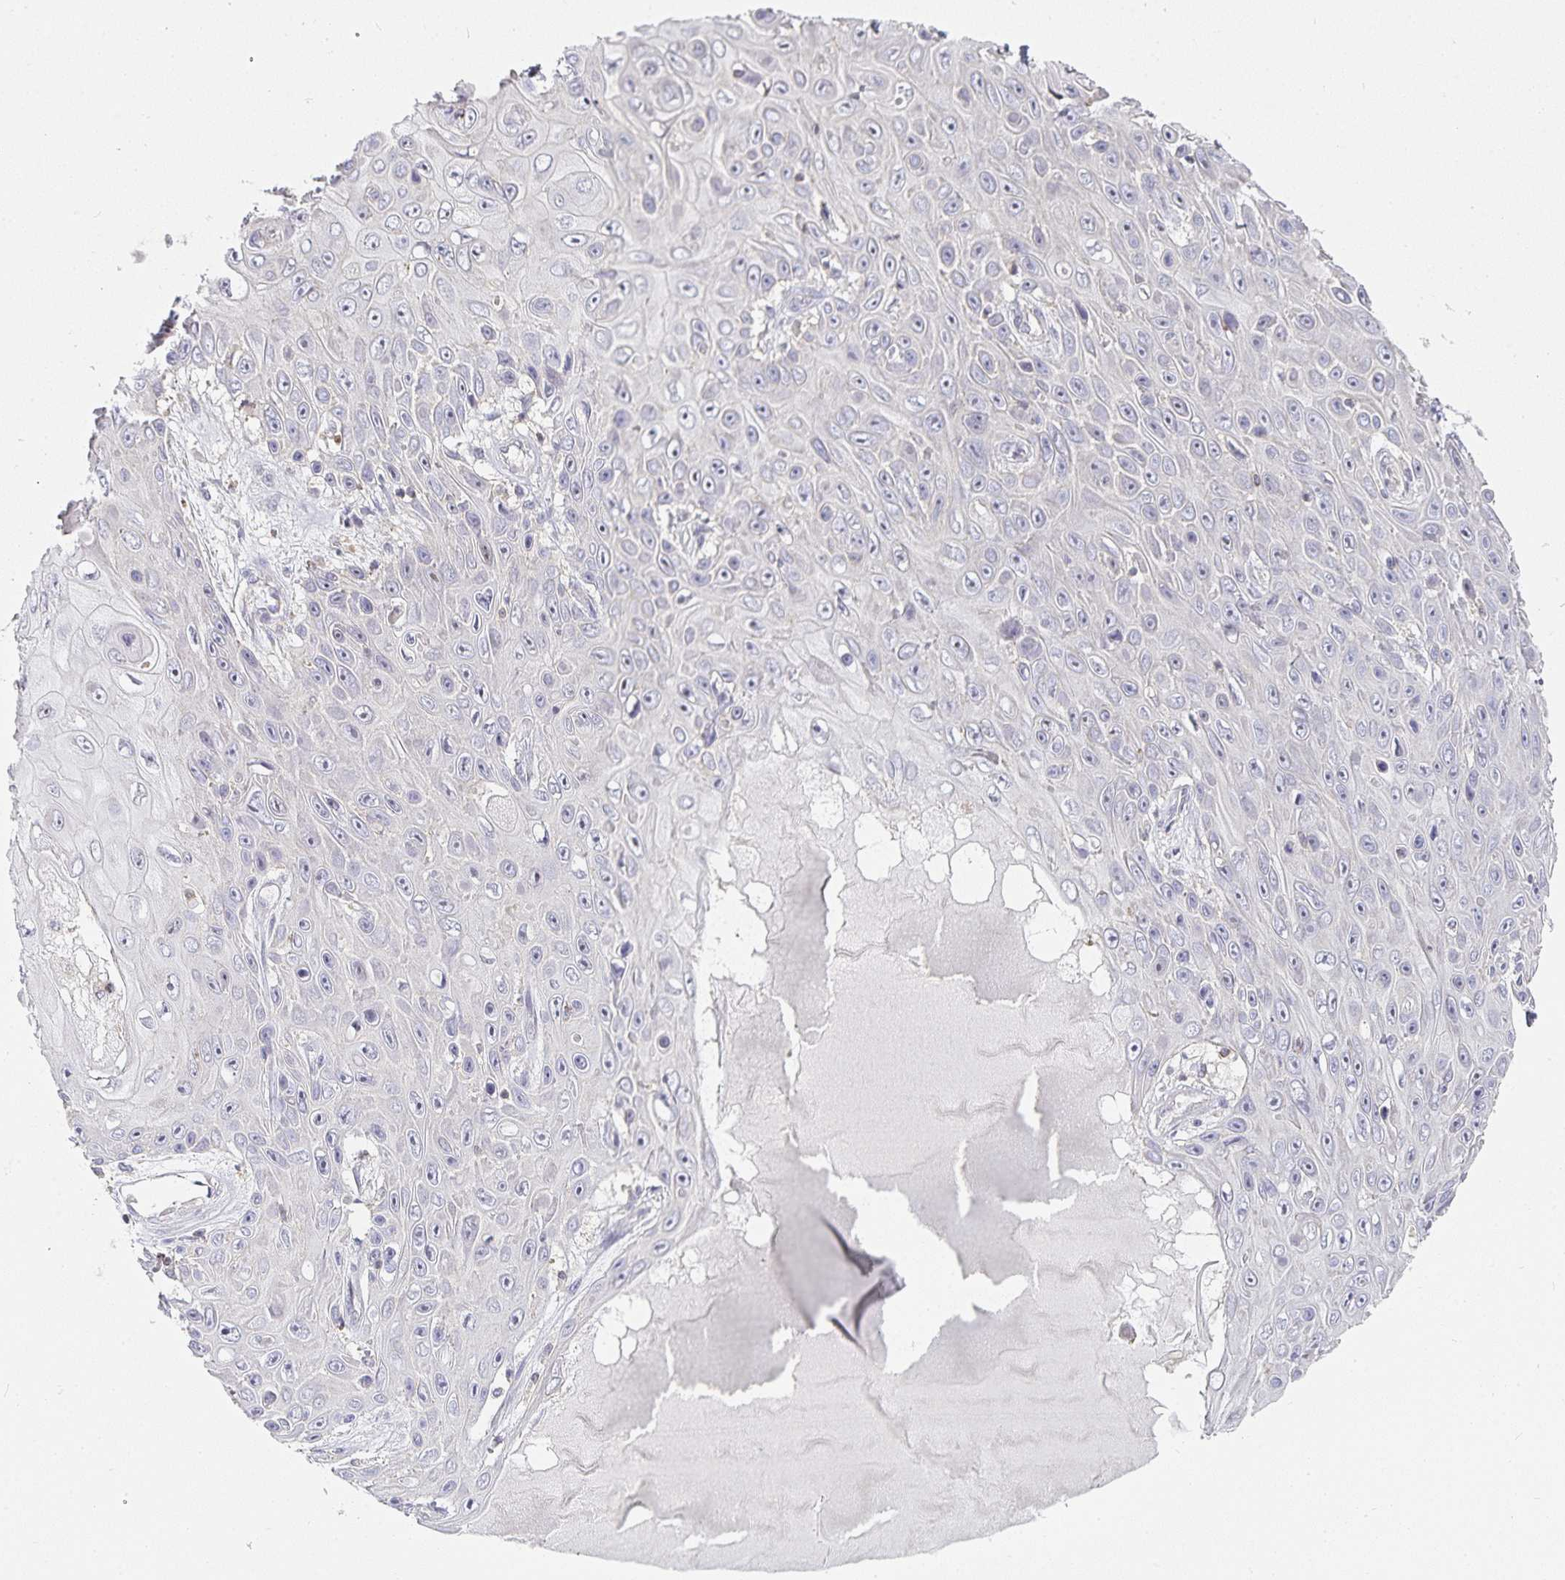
{"staining": {"intensity": "negative", "quantity": "none", "location": "none"}, "tissue": "skin cancer", "cell_type": "Tumor cells", "image_type": "cancer", "snomed": [{"axis": "morphology", "description": "Squamous cell carcinoma, NOS"}, {"axis": "topography", "description": "Skin"}], "caption": "A high-resolution image shows immunohistochemistry staining of skin cancer, which reveals no significant staining in tumor cells.", "gene": "GATA3", "patient": {"sex": "male", "age": 82}}